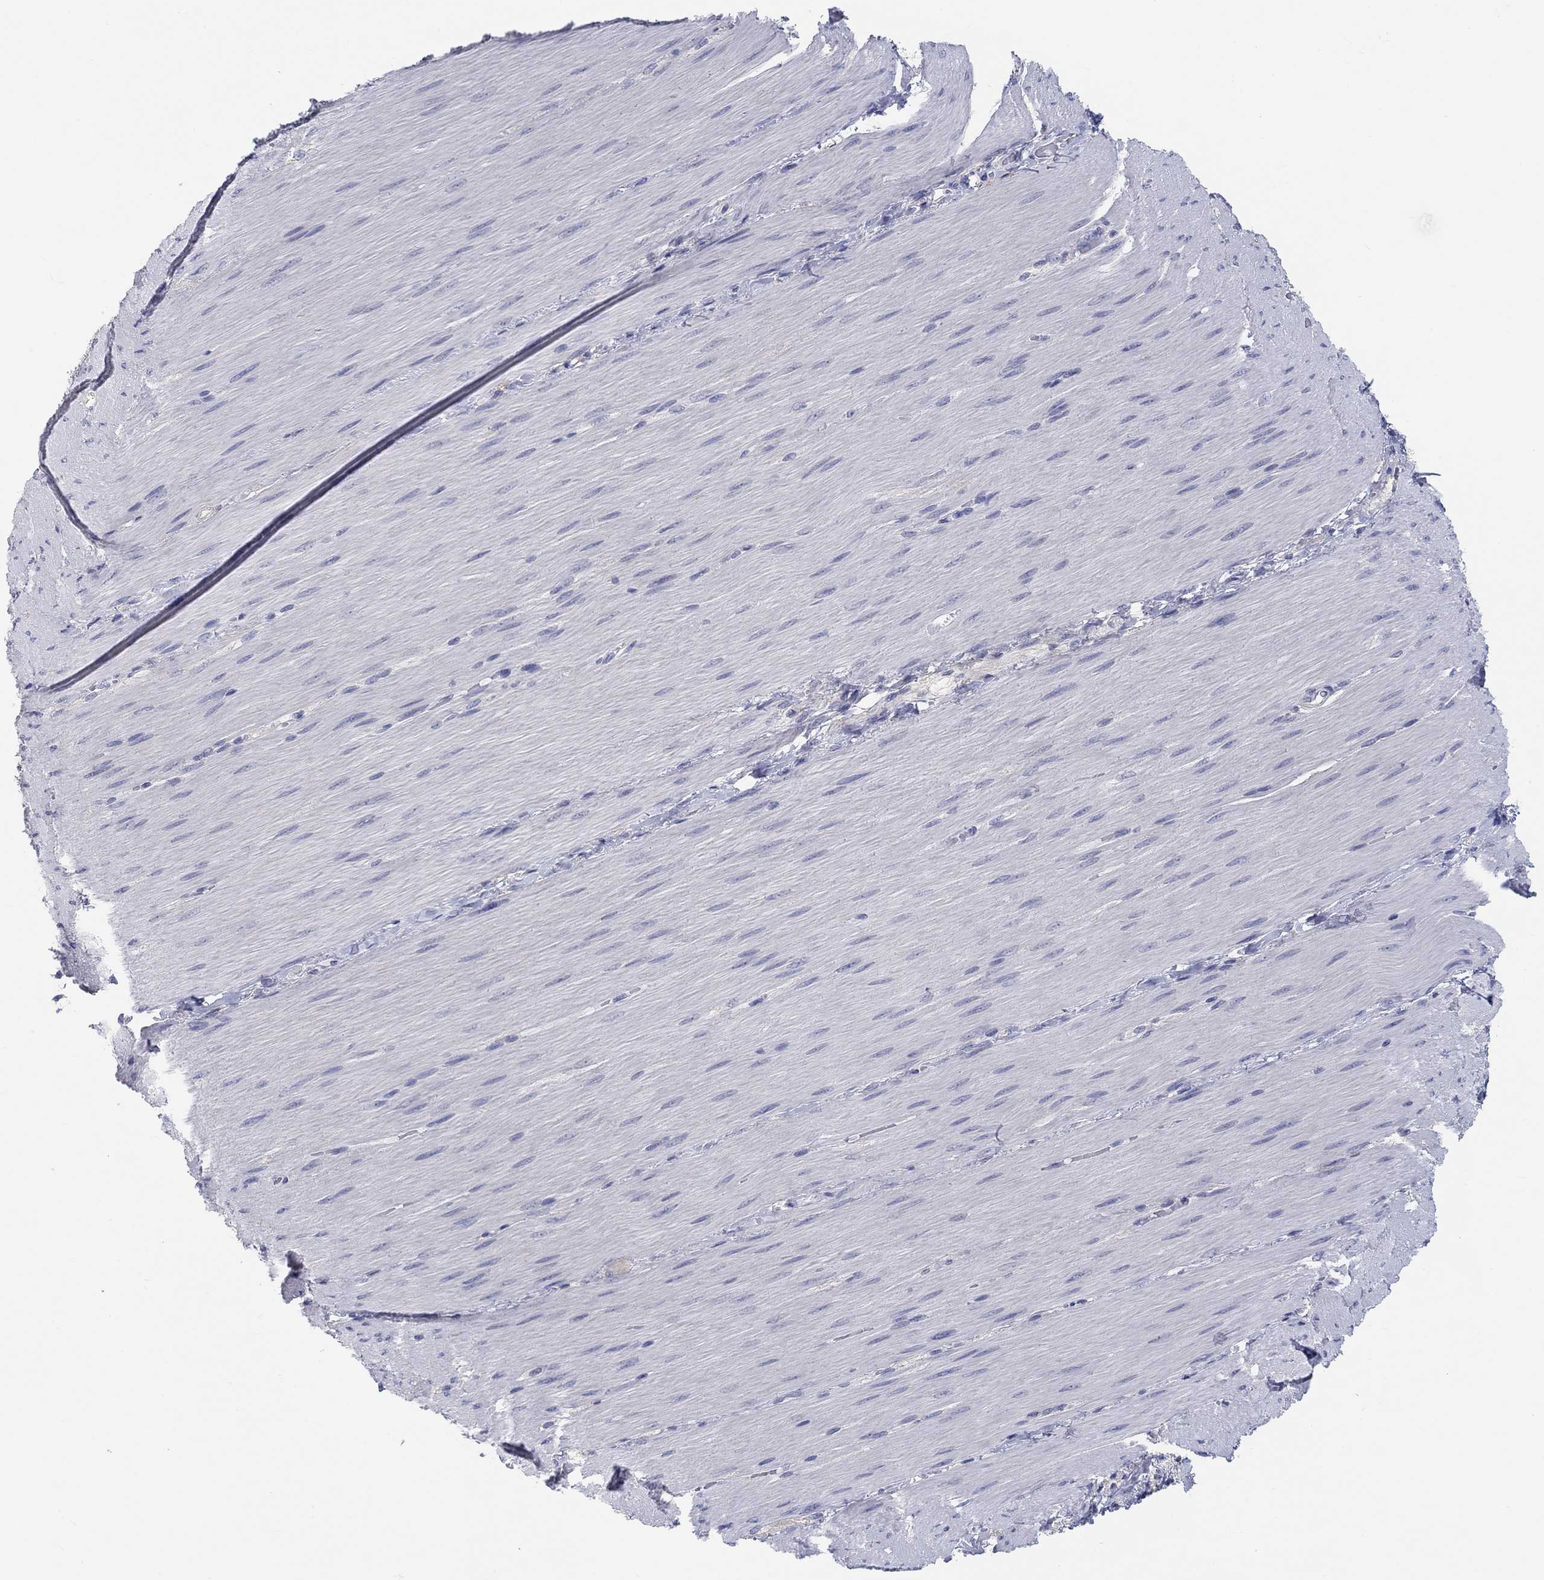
{"staining": {"intensity": "negative", "quantity": "none", "location": "none"}, "tissue": "adipose tissue", "cell_type": "Adipocytes", "image_type": "normal", "snomed": [{"axis": "morphology", "description": "Normal tissue, NOS"}, {"axis": "topography", "description": "Smooth muscle"}, {"axis": "topography", "description": "Duodenum"}, {"axis": "topography", "description": "Peripheral nerve tissue"}], "caption": "This is an IHC photomicrograph of unremarkable adipose tissue. There is no positivity in adipocytes.", "gene": "LRRC4C", "patient": {"sex": "female", "age": 61}}